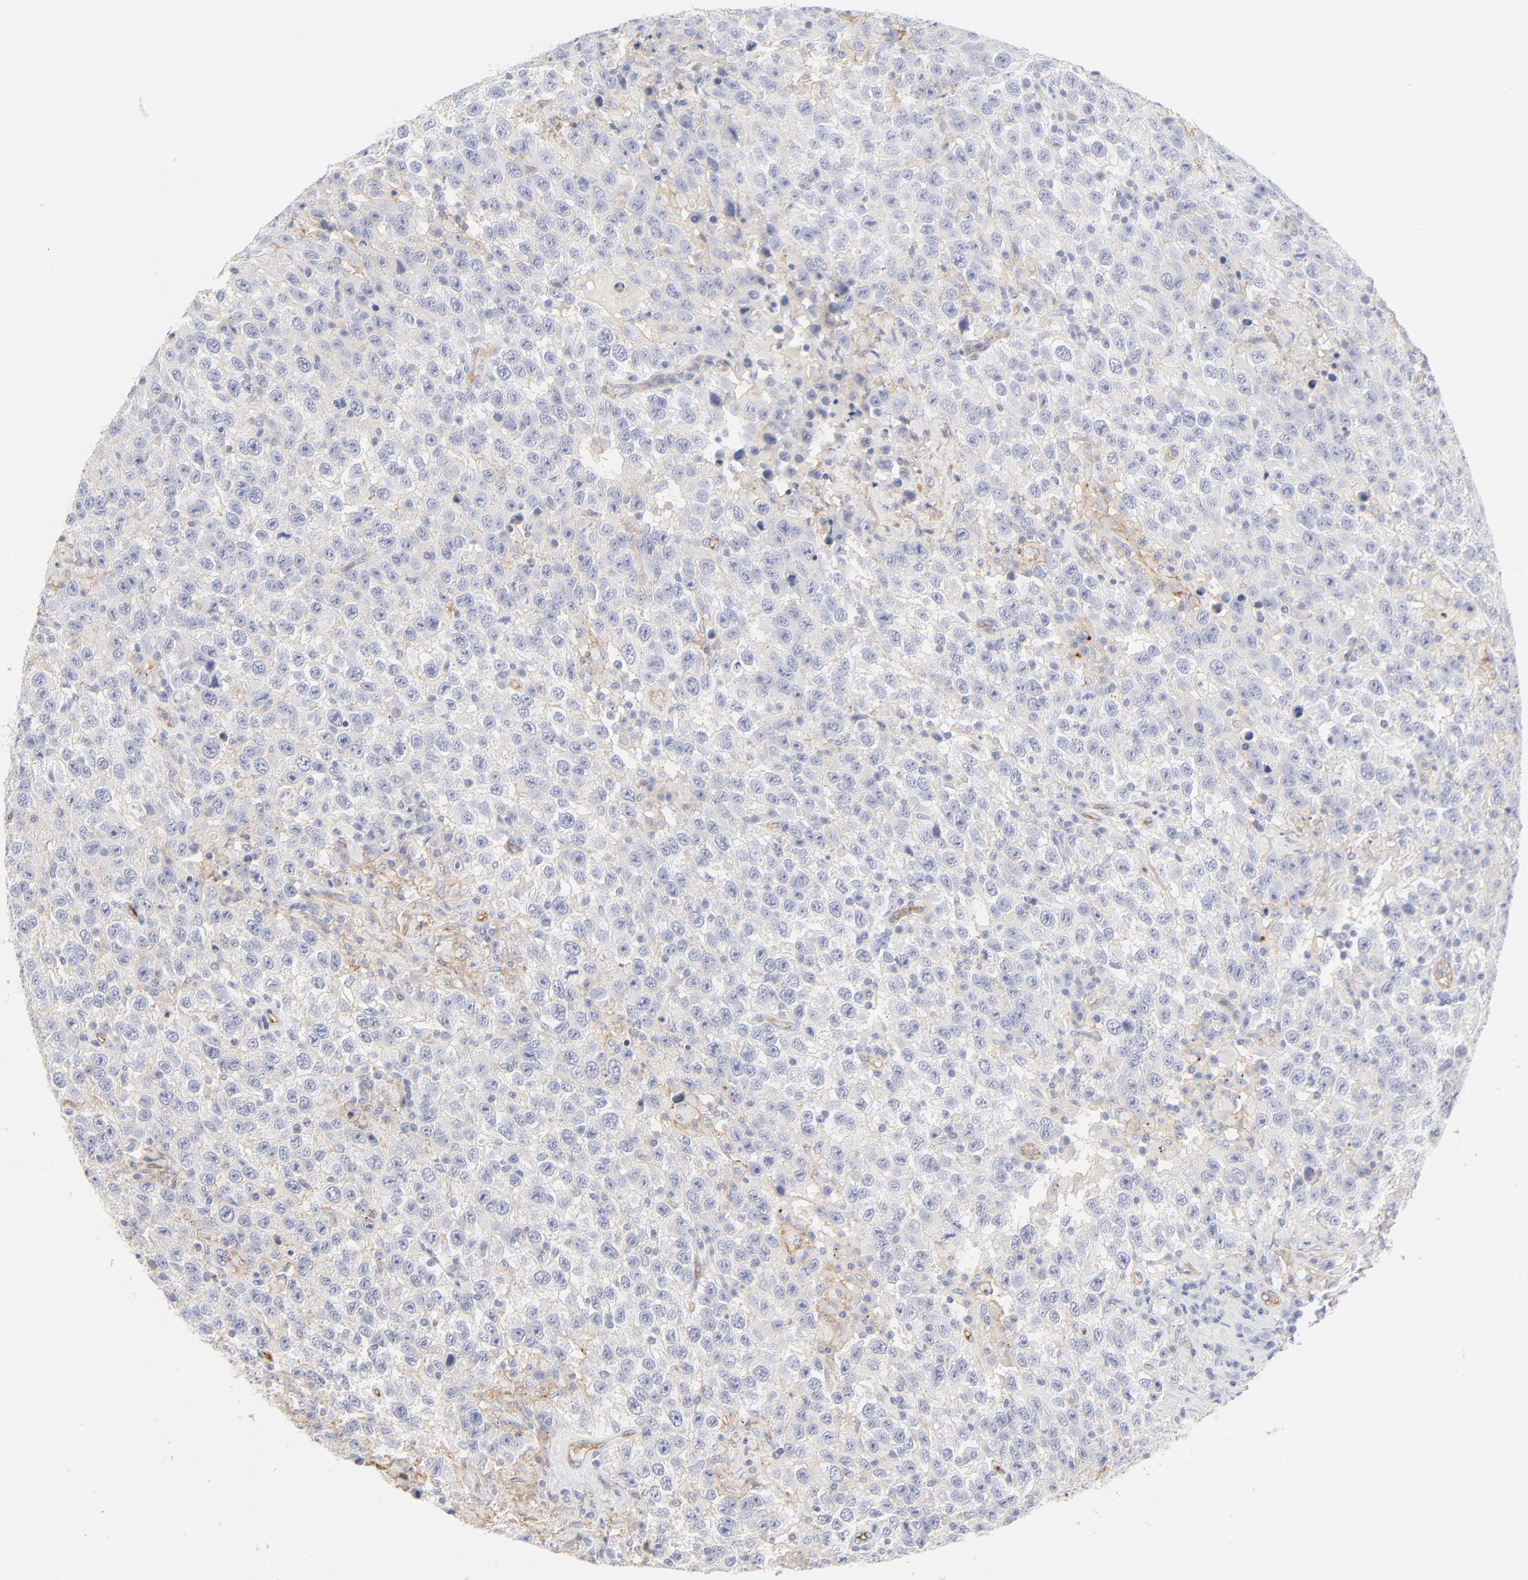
{"staining": {"intensity": "negative", "quantity": "none", "location": "none"}, "tissue": "testis cancer", "cell_type": "Tumor cells", "image_type": "cancer", "snomed": [{"axis": "morphology", "description": "Seminoma, NOS"}, {"axis": "topography", "description": "Testis"}], "caption": "This is an IHC micrograph of testis seminoma. There is no expression in tumor cells.", "gene": "ITGA5", "patient": {"sex": "male", "age": 41}}